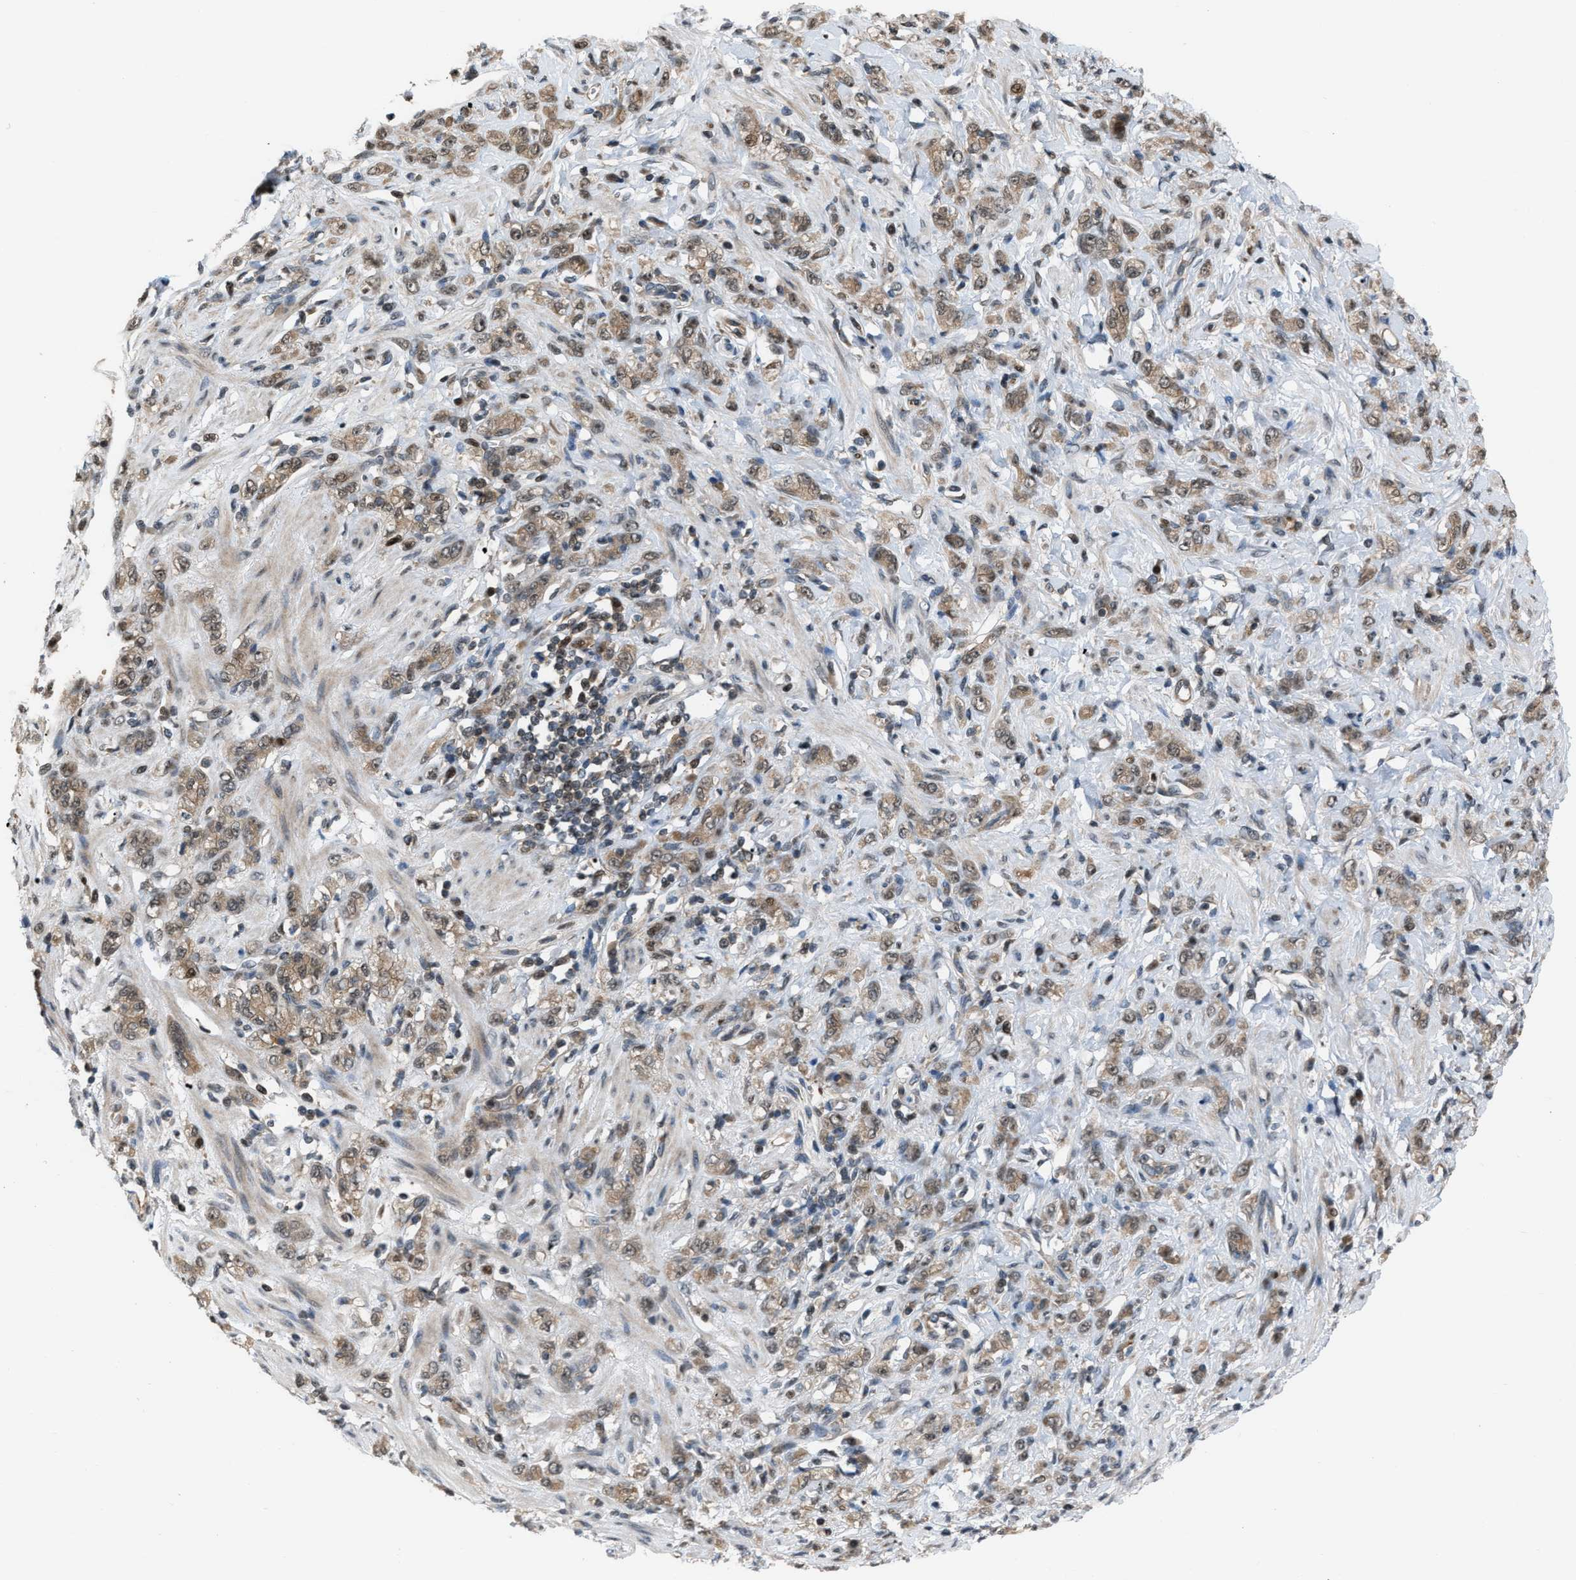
{"staining": {"intensity": "weak", "quantity": ">75%", "location": "cytoplasmic/membranous,nuclear"}, "tissue": "stomach cancer", "cell_type": "Tumor cells", "image_type": "cancer", "snomed": [{"axis": "morphology", "description": "Normal tissue, NOS"}, {"axis": "morphology", "description": "Adenocarcinoma, NOS"}, {"axis": "topography", "description": "Stomach"}], "caption": "Immunohistochemistry (DAB (3,3'-diaminobenzidine)) staining of stomach cancer reveals weak cytoplasmic/membranous and nuclear protein expression in approximately >75% of tumor cells. The staining was performed using DAB (3,3'-diaminobenzidine) to visualize the protein expression in brown, while the nuclei were stained in blue with hematoxylin (Magnification: 20x).", "gene": "RFFL", "patient": {"sex": "male", "age": 82}}